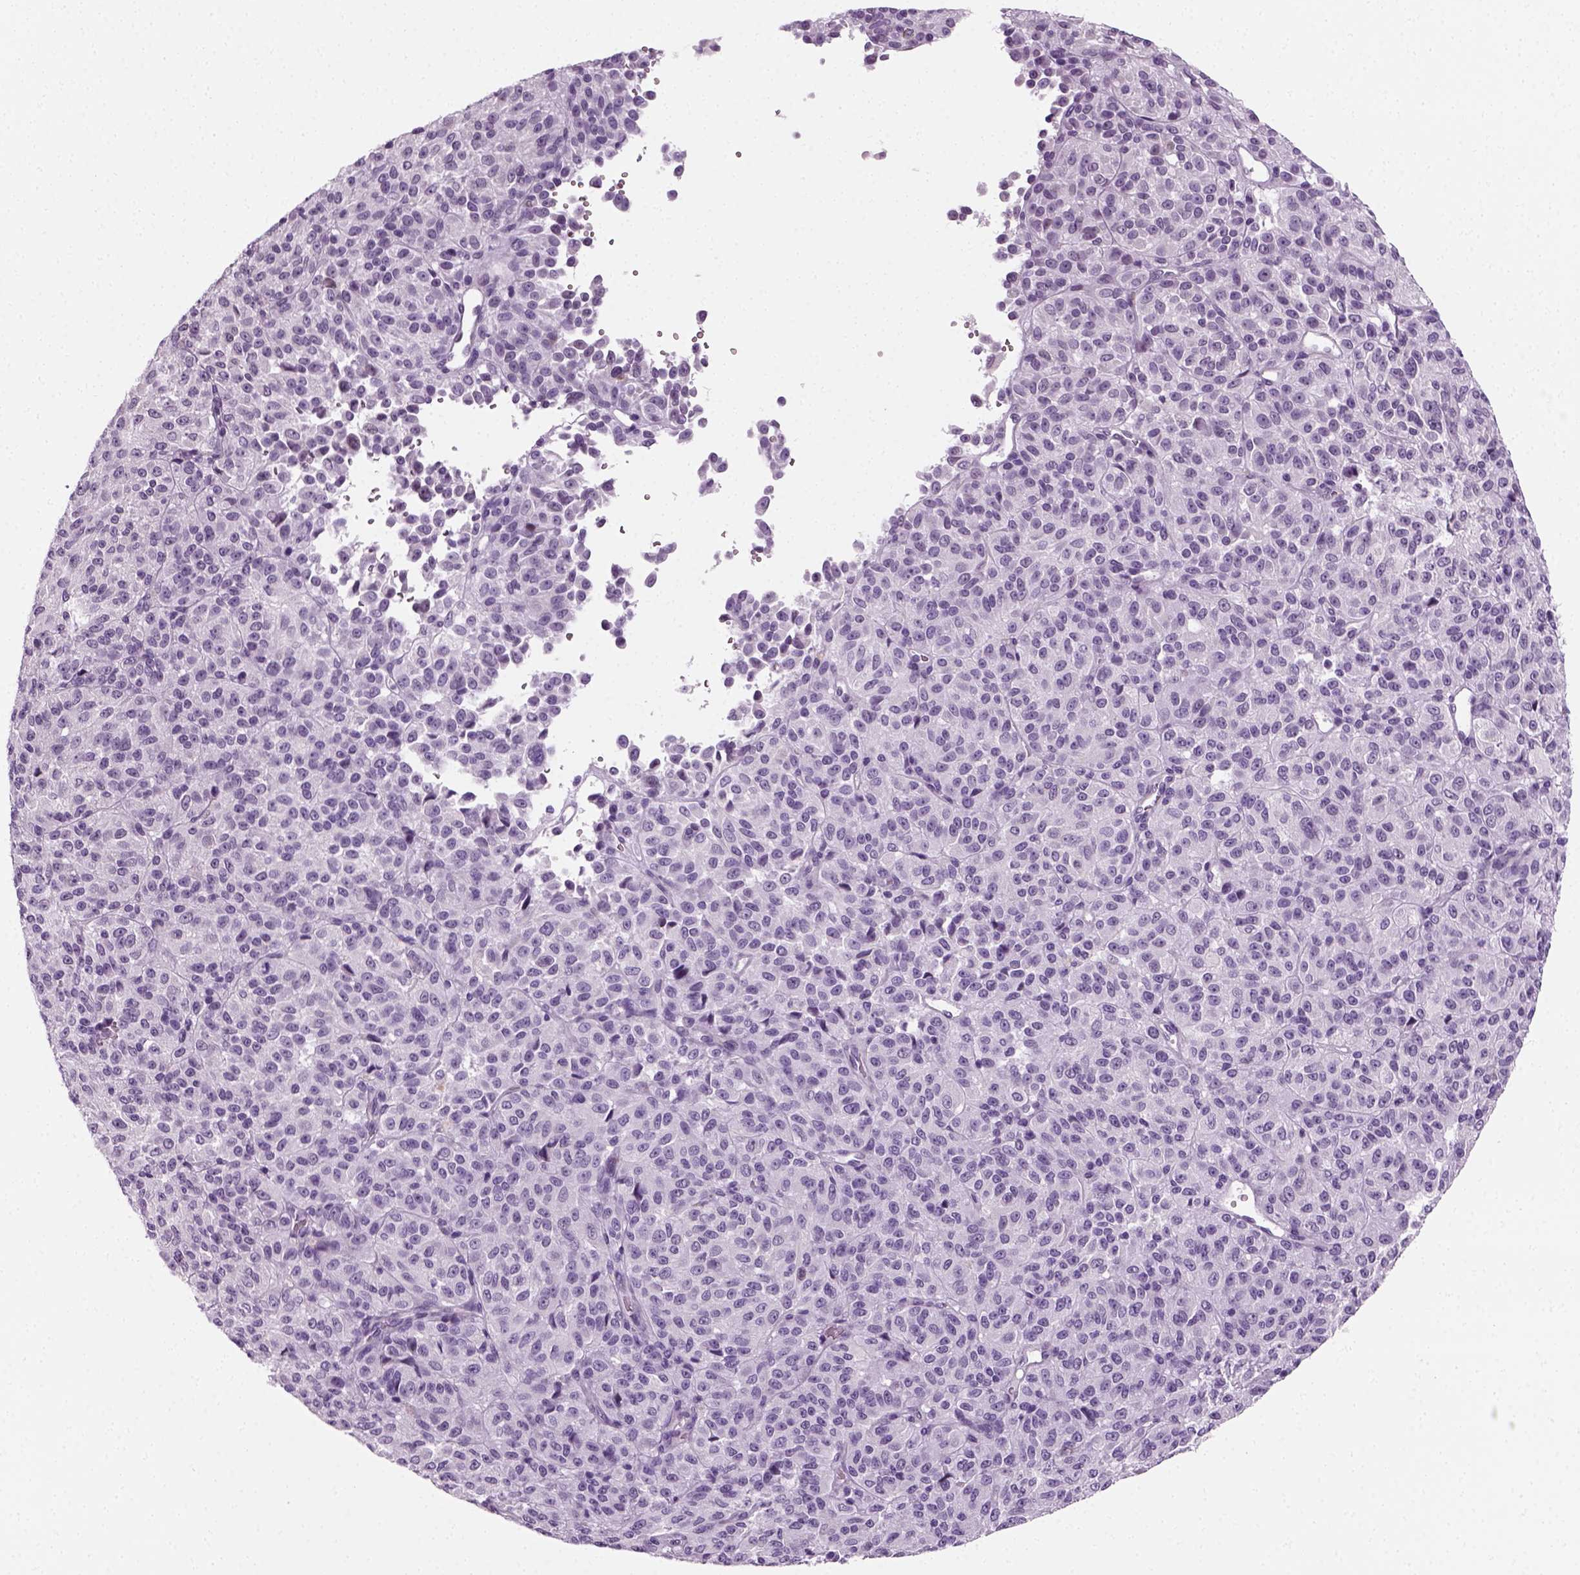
{"staining": {"intensity": "negative", "quantity": "none", "location": "none"}, "tissue": "melanoma", "cell_type": "Tumor cells", "image_type": "cancer", "snomed": [{"axis": "morphology", "description": "Malignant melanoma, Metastatic site"}, {"axis": "topography", "description": "Brain"}], "caption": "Tumor cells are negative for protein expression in human malignant melanoma (metastatic site).", "gene": "SPATA31E1", "patient": {"sex": "female", "age": 56}}